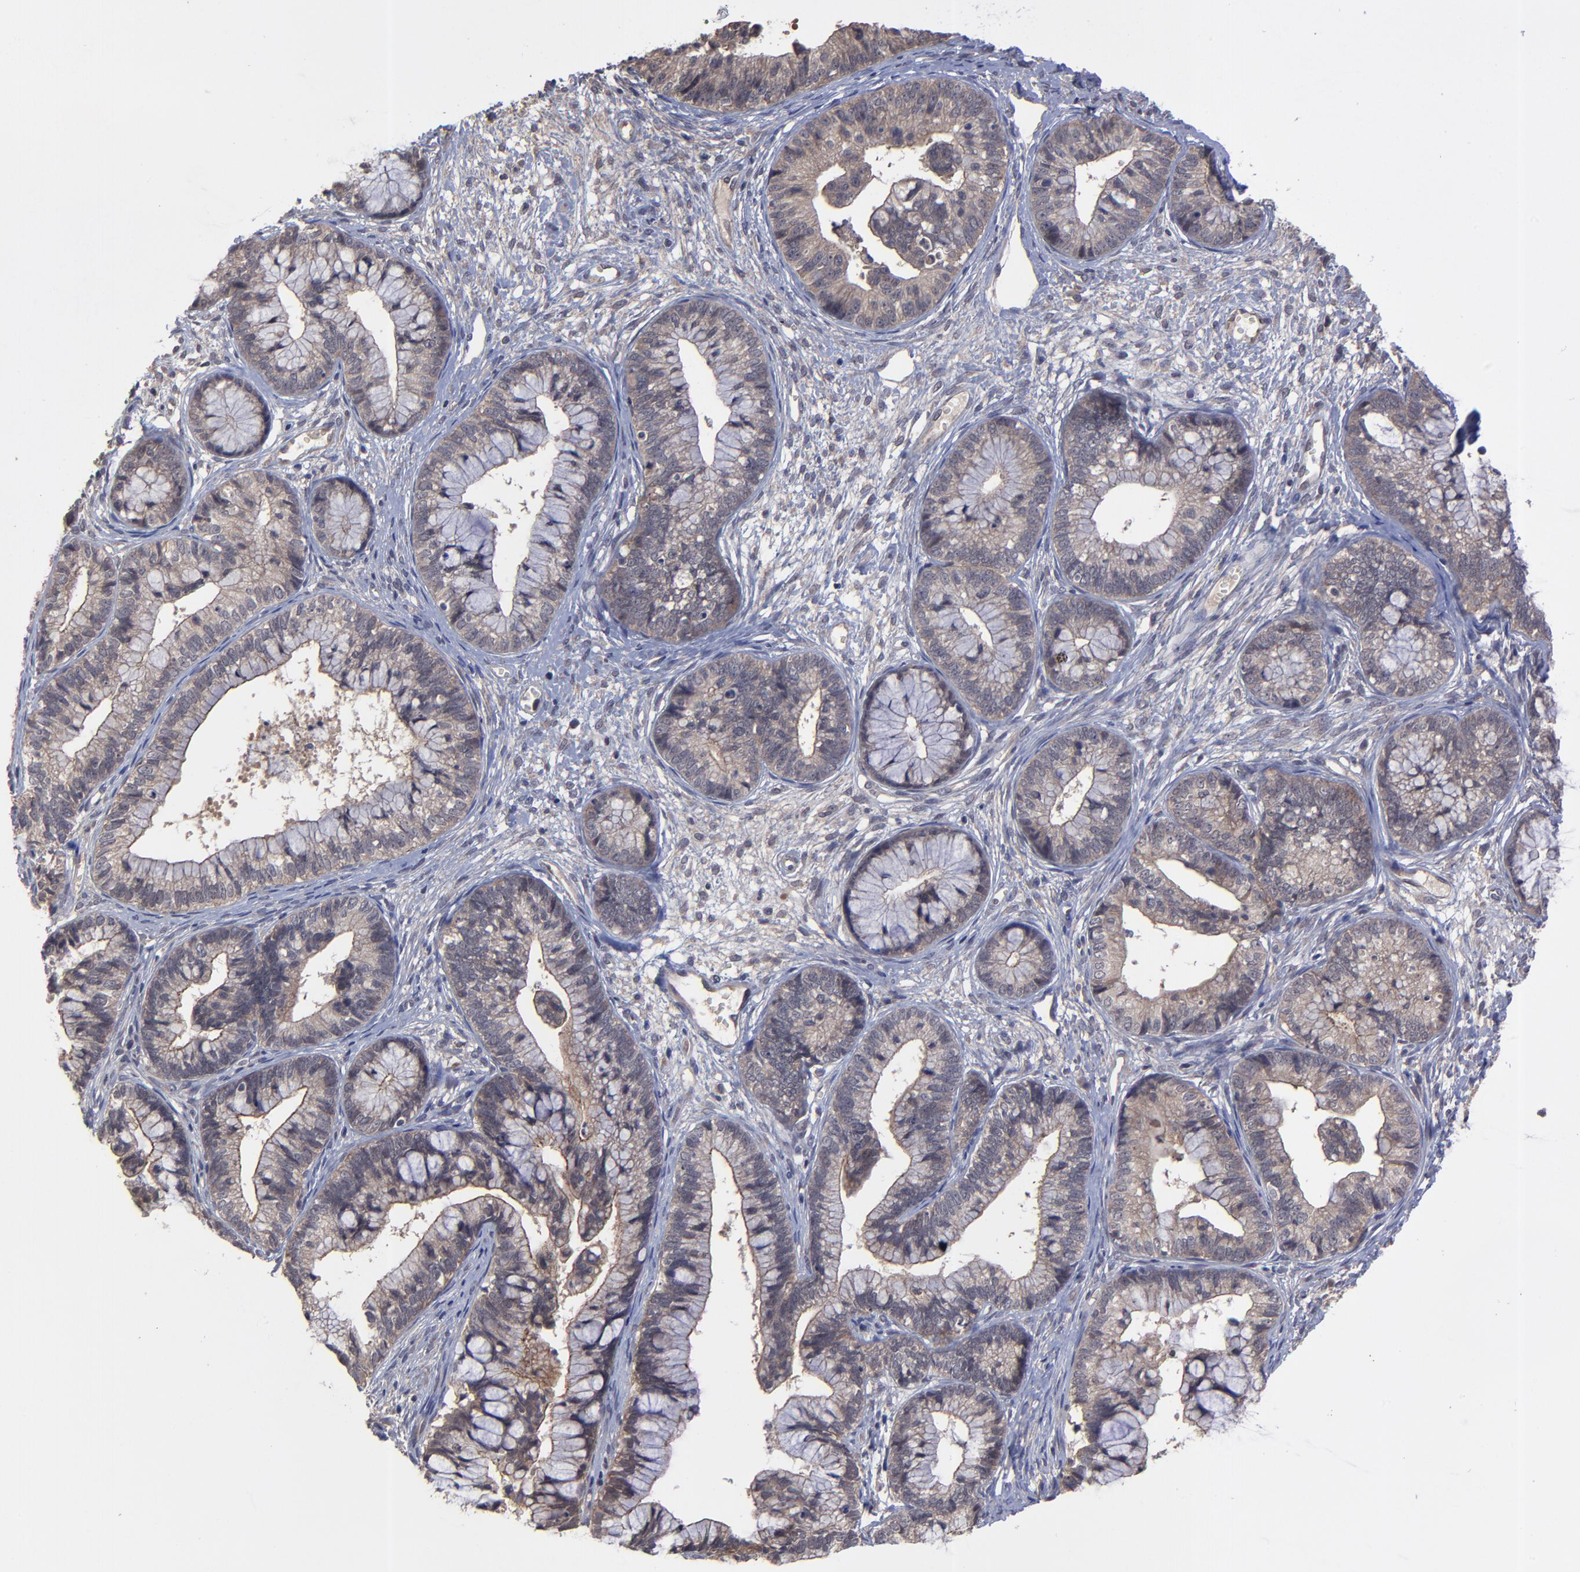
{"staining": {"intensity": "weak", "quantity": "25%-75%", "location": "cytoplasmic/membranous"}, "tissue": "cervical cancer", "cell_type": "Tumor cells", "image_type": "cancer", "snomed": [{"axis": "morphology", "description": "Adenocarcinoma, NOS"}, {"axis": "topography", "description": "Cervix"}], "caption": "A brown stain labels weak cytoplasmic/membranous positivity of a protein in cervical cancer tumor cells.", "gene": "ZNF780B", "patient": {"sex": "female", "age": 44}}